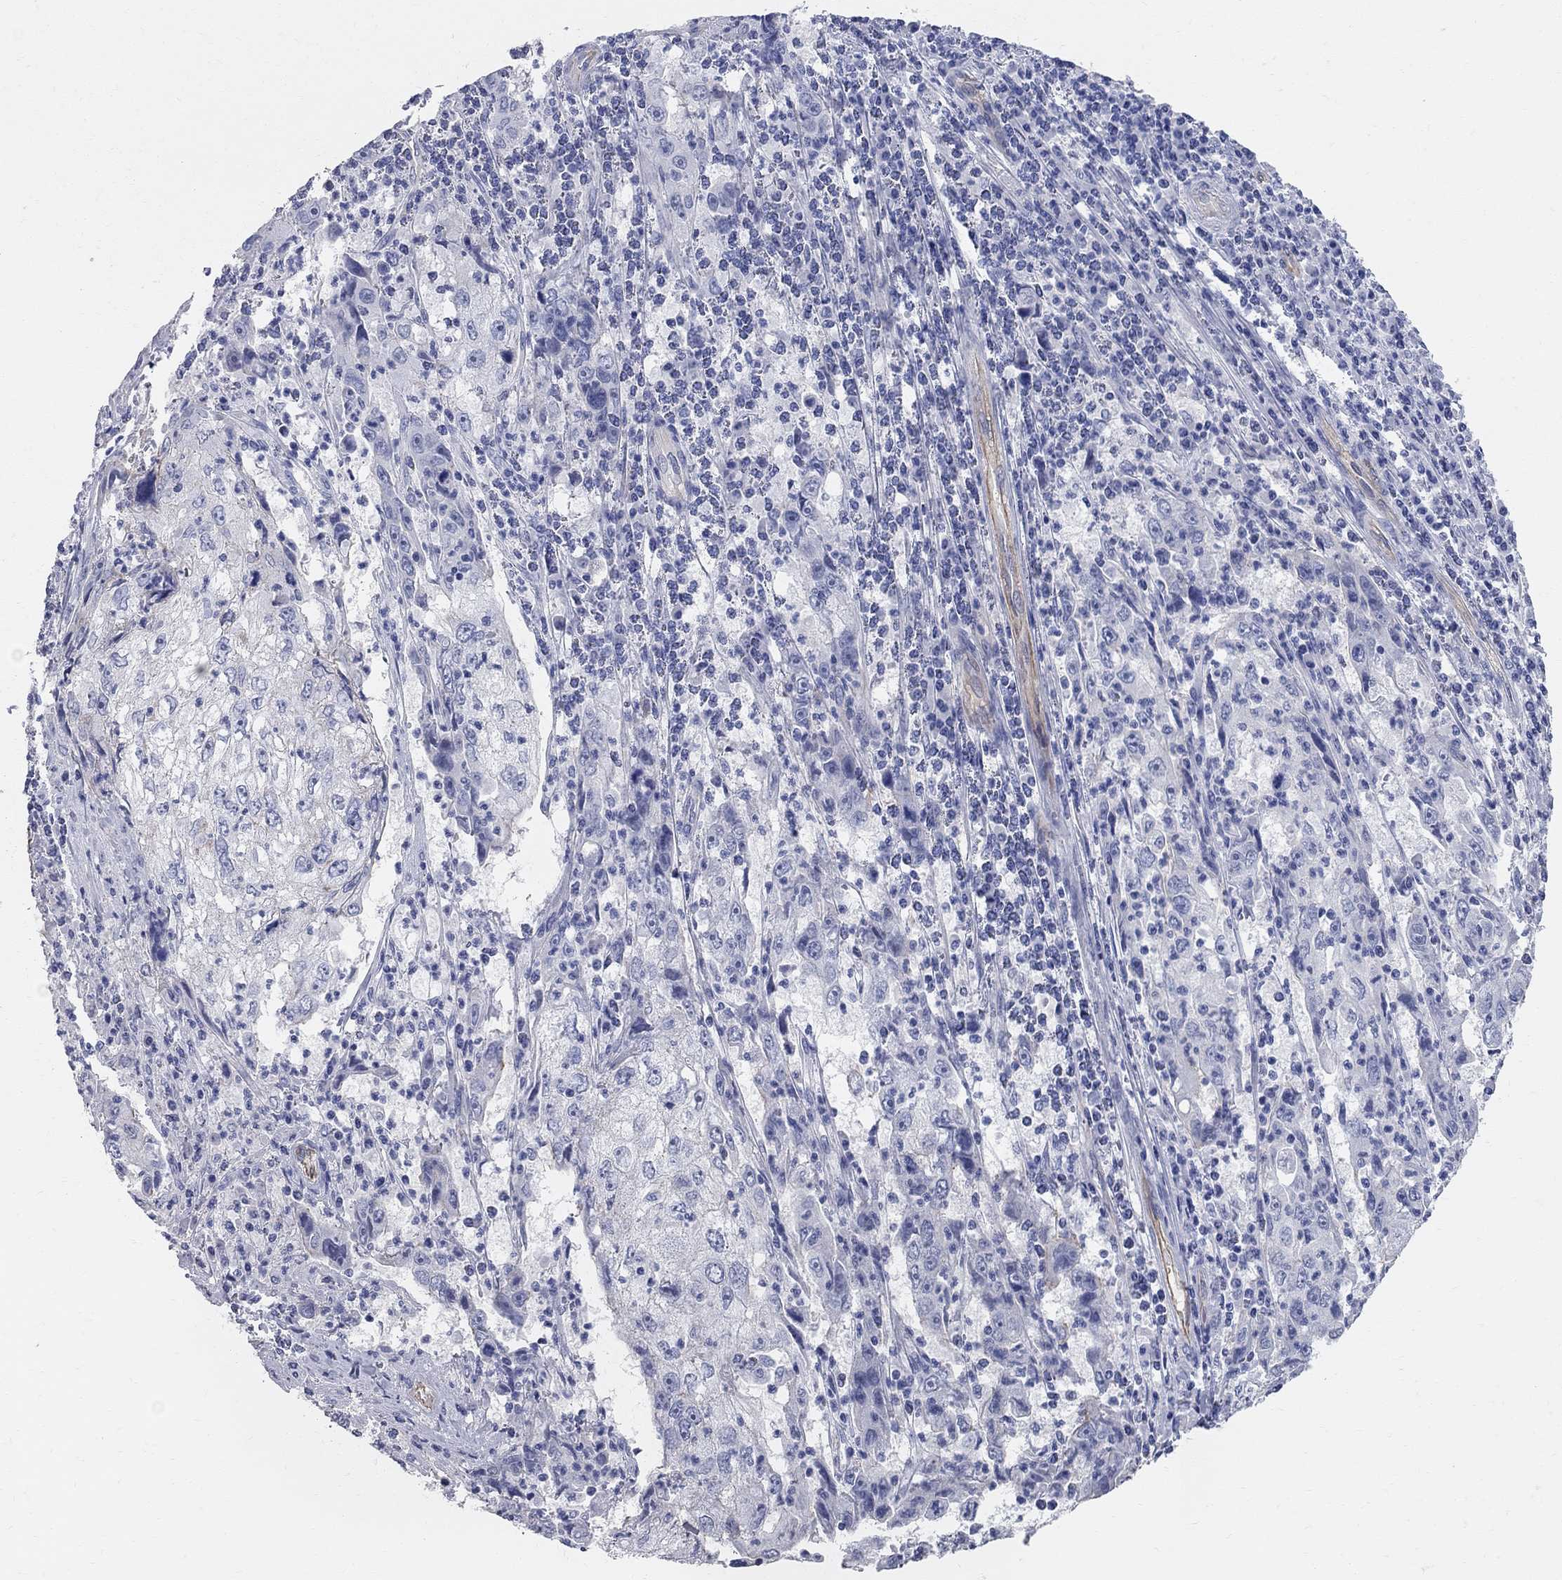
{"staining": {"intensity": "negative", "quantity": "none", "location": "none"}, "tissue": "cervical cancer", "cell_type": "Tumor cells", "image_type": "cancer", "snomed": [{"axis": "morphology", "description": "Squamous cell carcinoma, NOS"}, {"axis": "topography", "description": "Cervix"}], "caption": "An immunohistochemistry histopathology image of squamous cell carcinoma (cervical) is shown. There is no staining in tumor cells of squamous cell carcinoma (cervical). (DAB (3,3'-diaminobenzidine) immunohistochemistry (IHC) with hematoxylin counter stain).", "gene": "AOX1", "patient": {"sex": "female", "age": 36}}